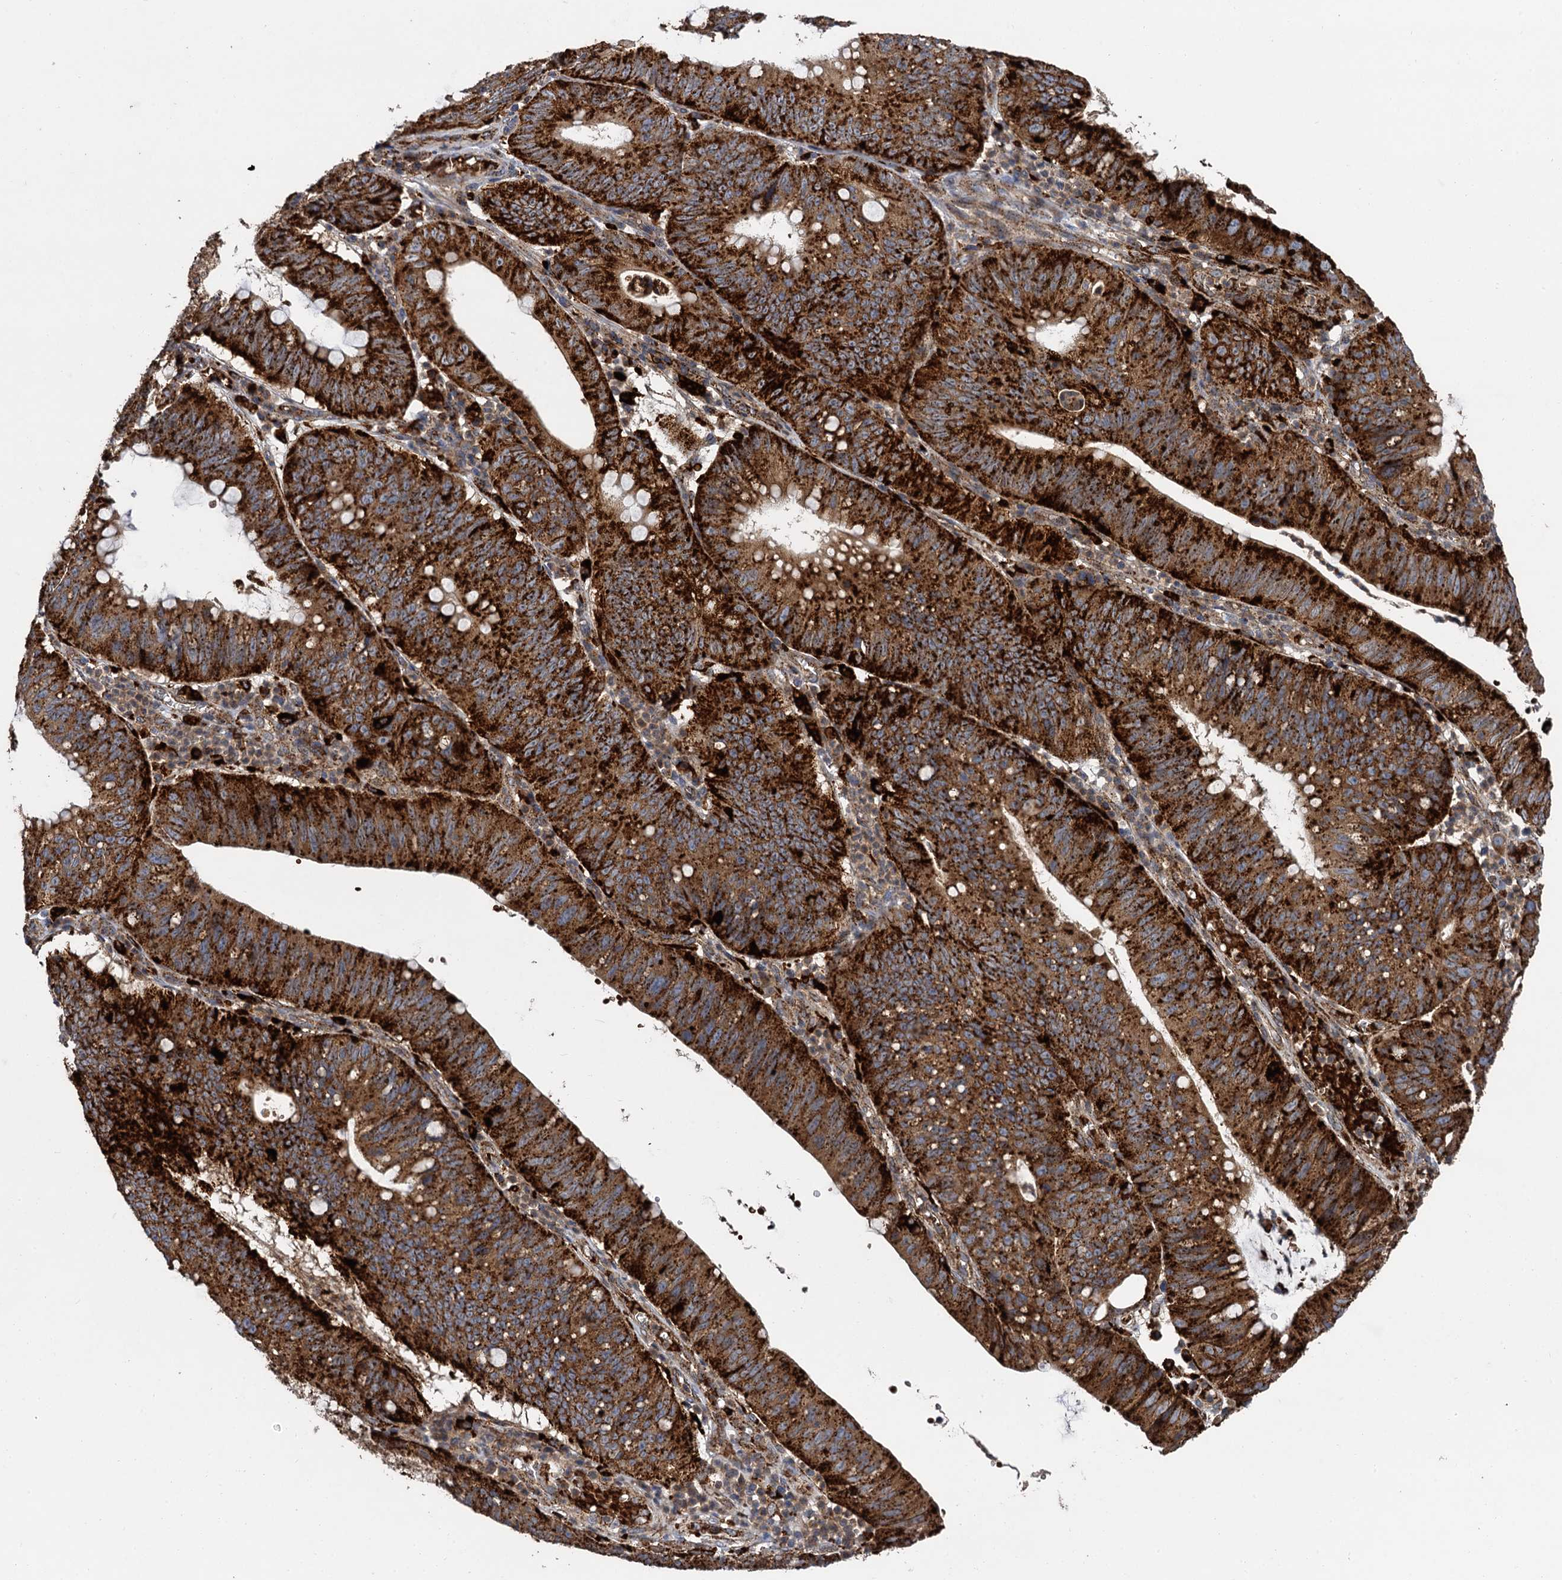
{"staining": {"intensity": "strong", "quantity": ">75%", "location": "cytoplasmic/membranous"}, "tissue": "stomach cancer", "cell_type": "Tumor cells", "image_type": "cancer", "snomed": [{"axis": "morphology", "description": "Adenocarcinoma, NOS"}, {"axis": "topography", "description": "Stomach"}], "caption": "Immunohistochemical staining of human stomach adenocarcinoma demonstrates high levels of strong cytoplasmic/membranous protein positivity in approximately >75% of tumor cells.", "gene": "GBA1", "patient": {"sex": "male", "age": 59}}